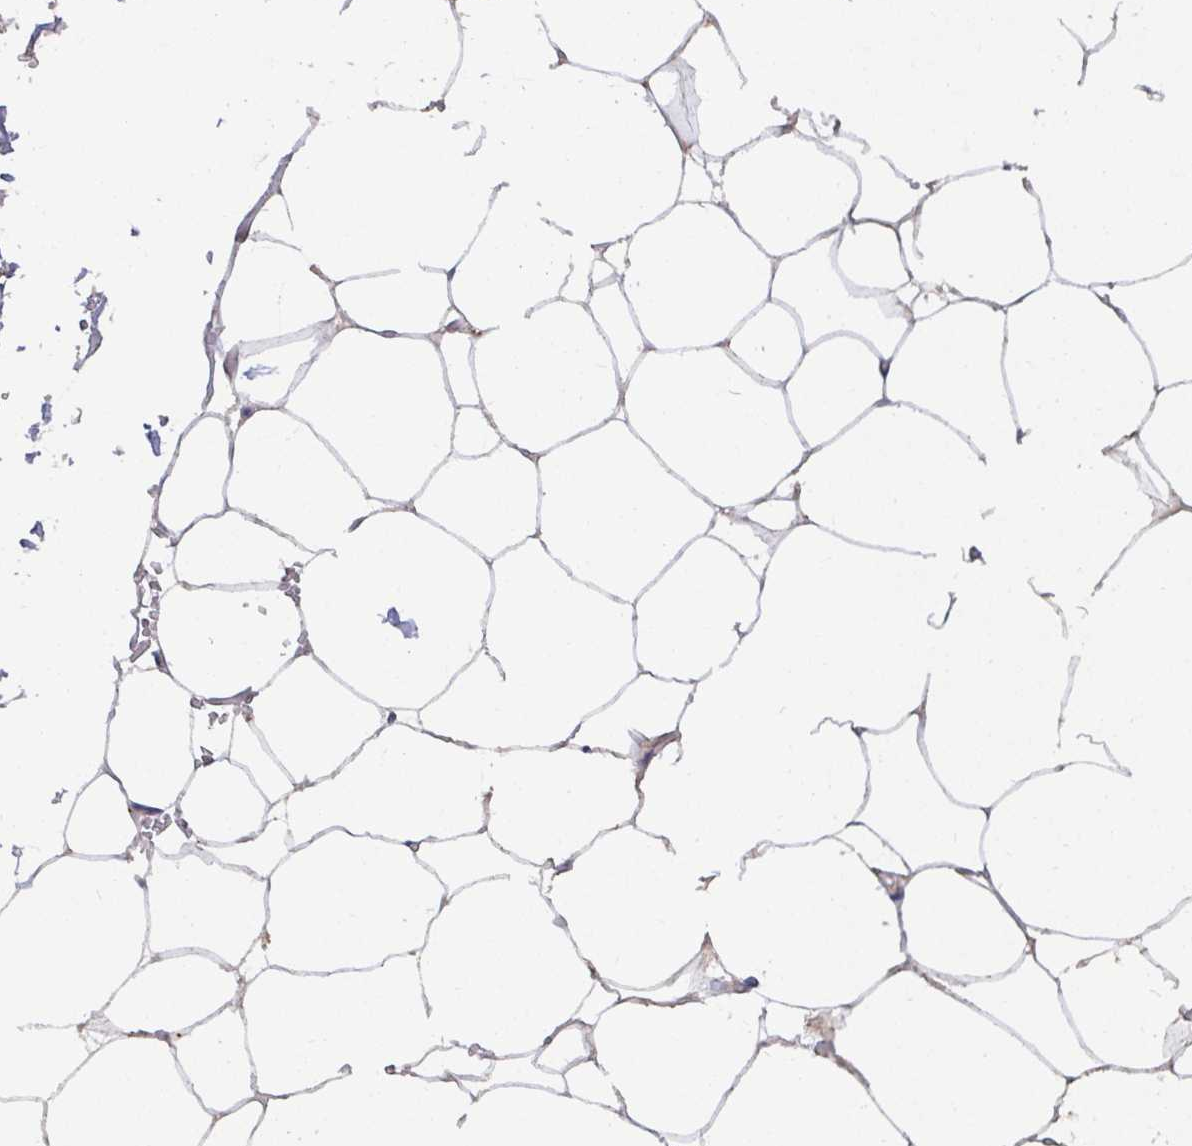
{"staining": {"intensity": "weak", "quantity": "<25%", "location": "cytoplasmic/membranous"}, "tissue": "adipose tissue", "cell_type": "Adipocytes", "image_type": "normal", "snomed": [{"axis": "morphology", "description": "Normal tissue, NOS"}, {"axis": "topography", "description": "Adipose tissue"}, {"axis": "topography", "description": "Vascular tissue"}, {"axis": "topography", "description": "Rectum"}, {"axis": "topography", "description": "Peripheral nerve tissue"}], "caption": "Immunohistochemistry image of unremarkable adipose tissue stained for a protein (brown), which reveals no staining in adipocytes. Nuclei are stained in blue.", "gene": "TM9SF4", "patient": {"sex": "female", "age": 69}}